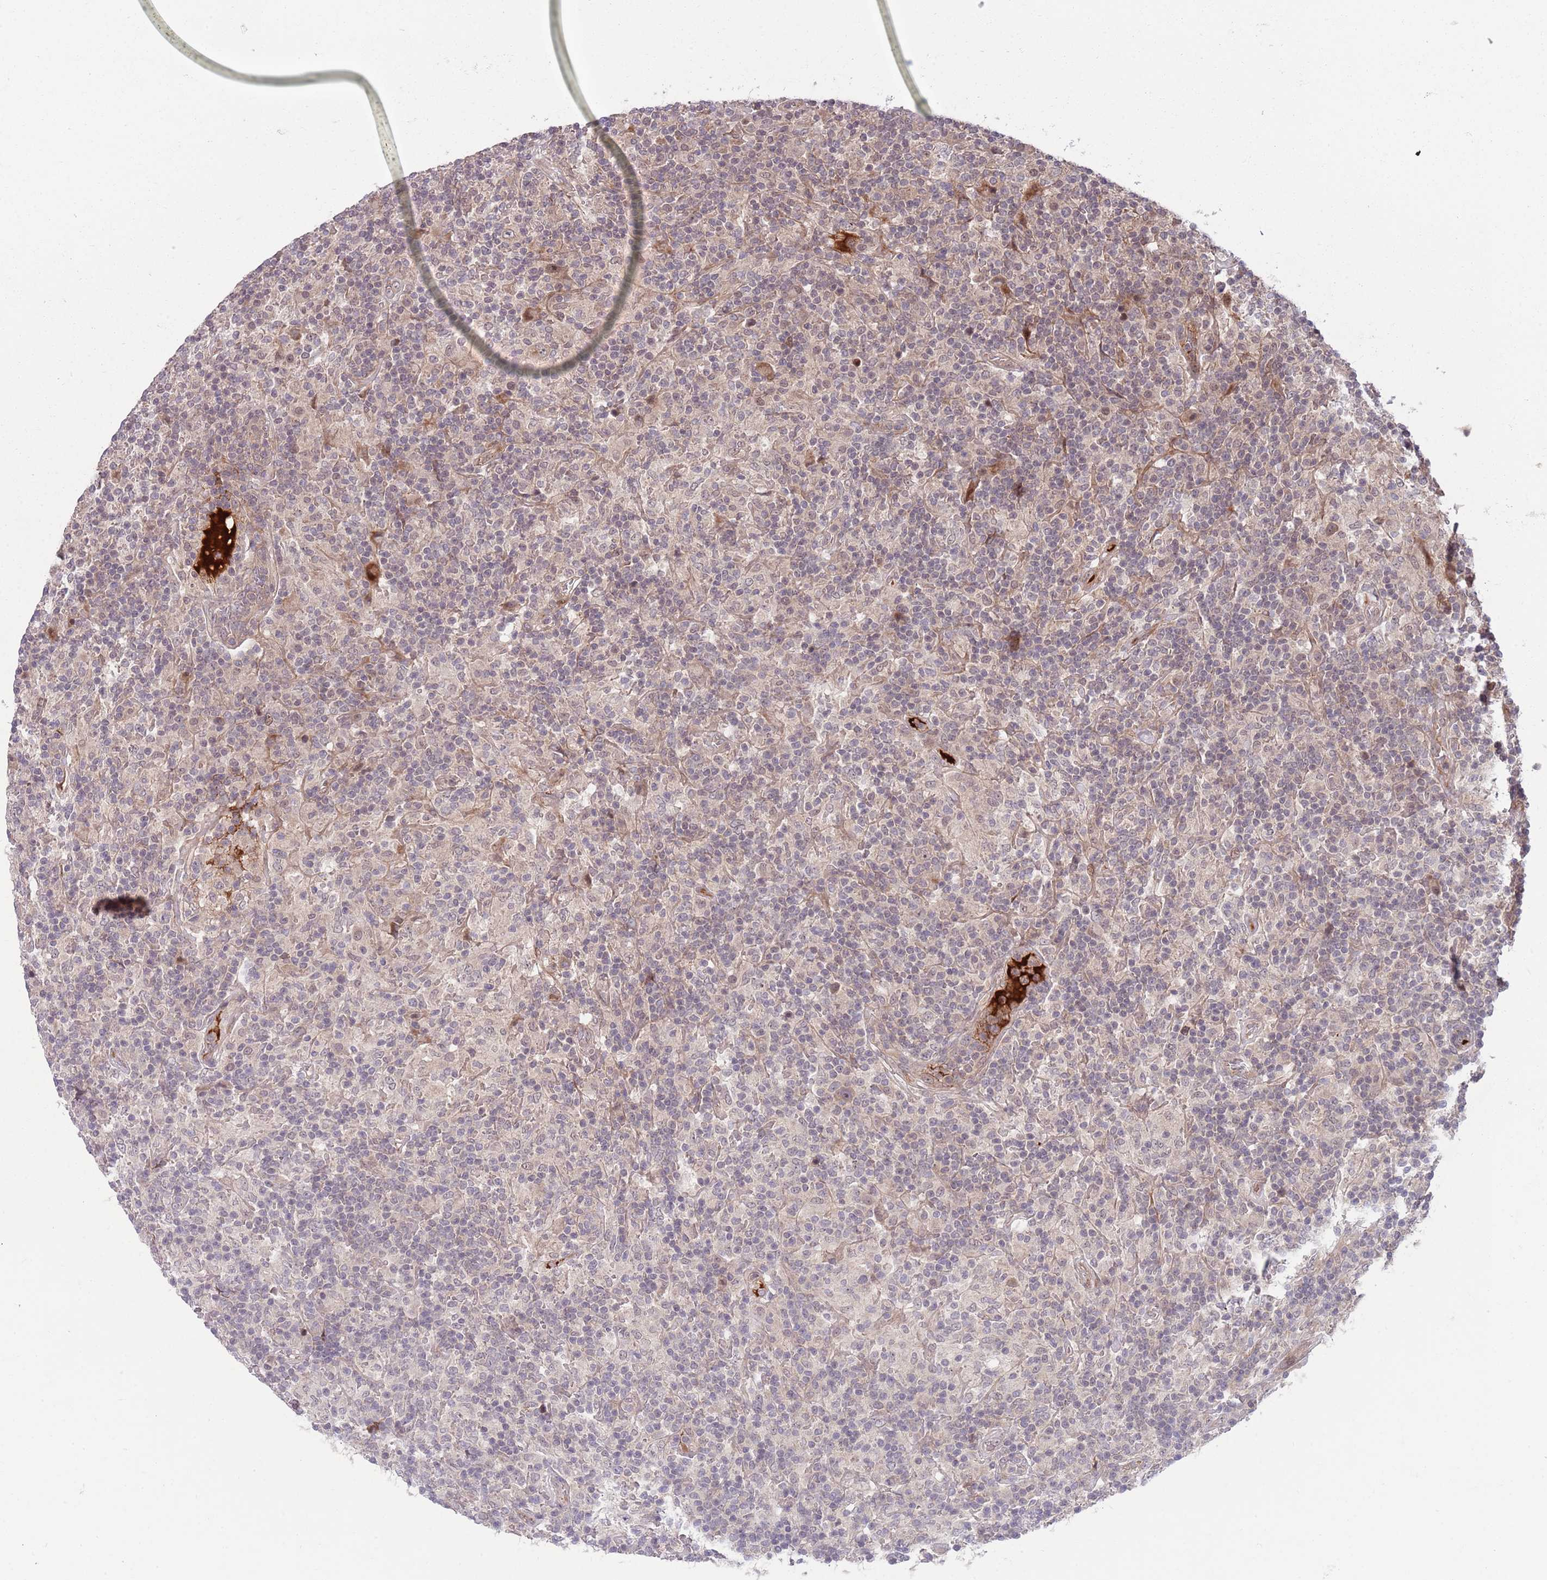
{"staining": {"intensity": "weak", "quantity": "<25%", "location": "cytoplasmic/membranous"}, "tissue": "lymphoma", "cell_type": "Tumor cells", "image_type": "cancer", "snomed": [{"axis": "morphology", "description": "Hodgkin's disease, NOS"}, {"axis": "topography", "description": "Lymph node"}], "caption": "This is a histopathology image of immunohistochemistry (IHC) staining of Hodgkin's disease, which shows no positivity in tumor cells.", "gene": "NT5DC4", "patient": {"sex": "male", "age": 70}}